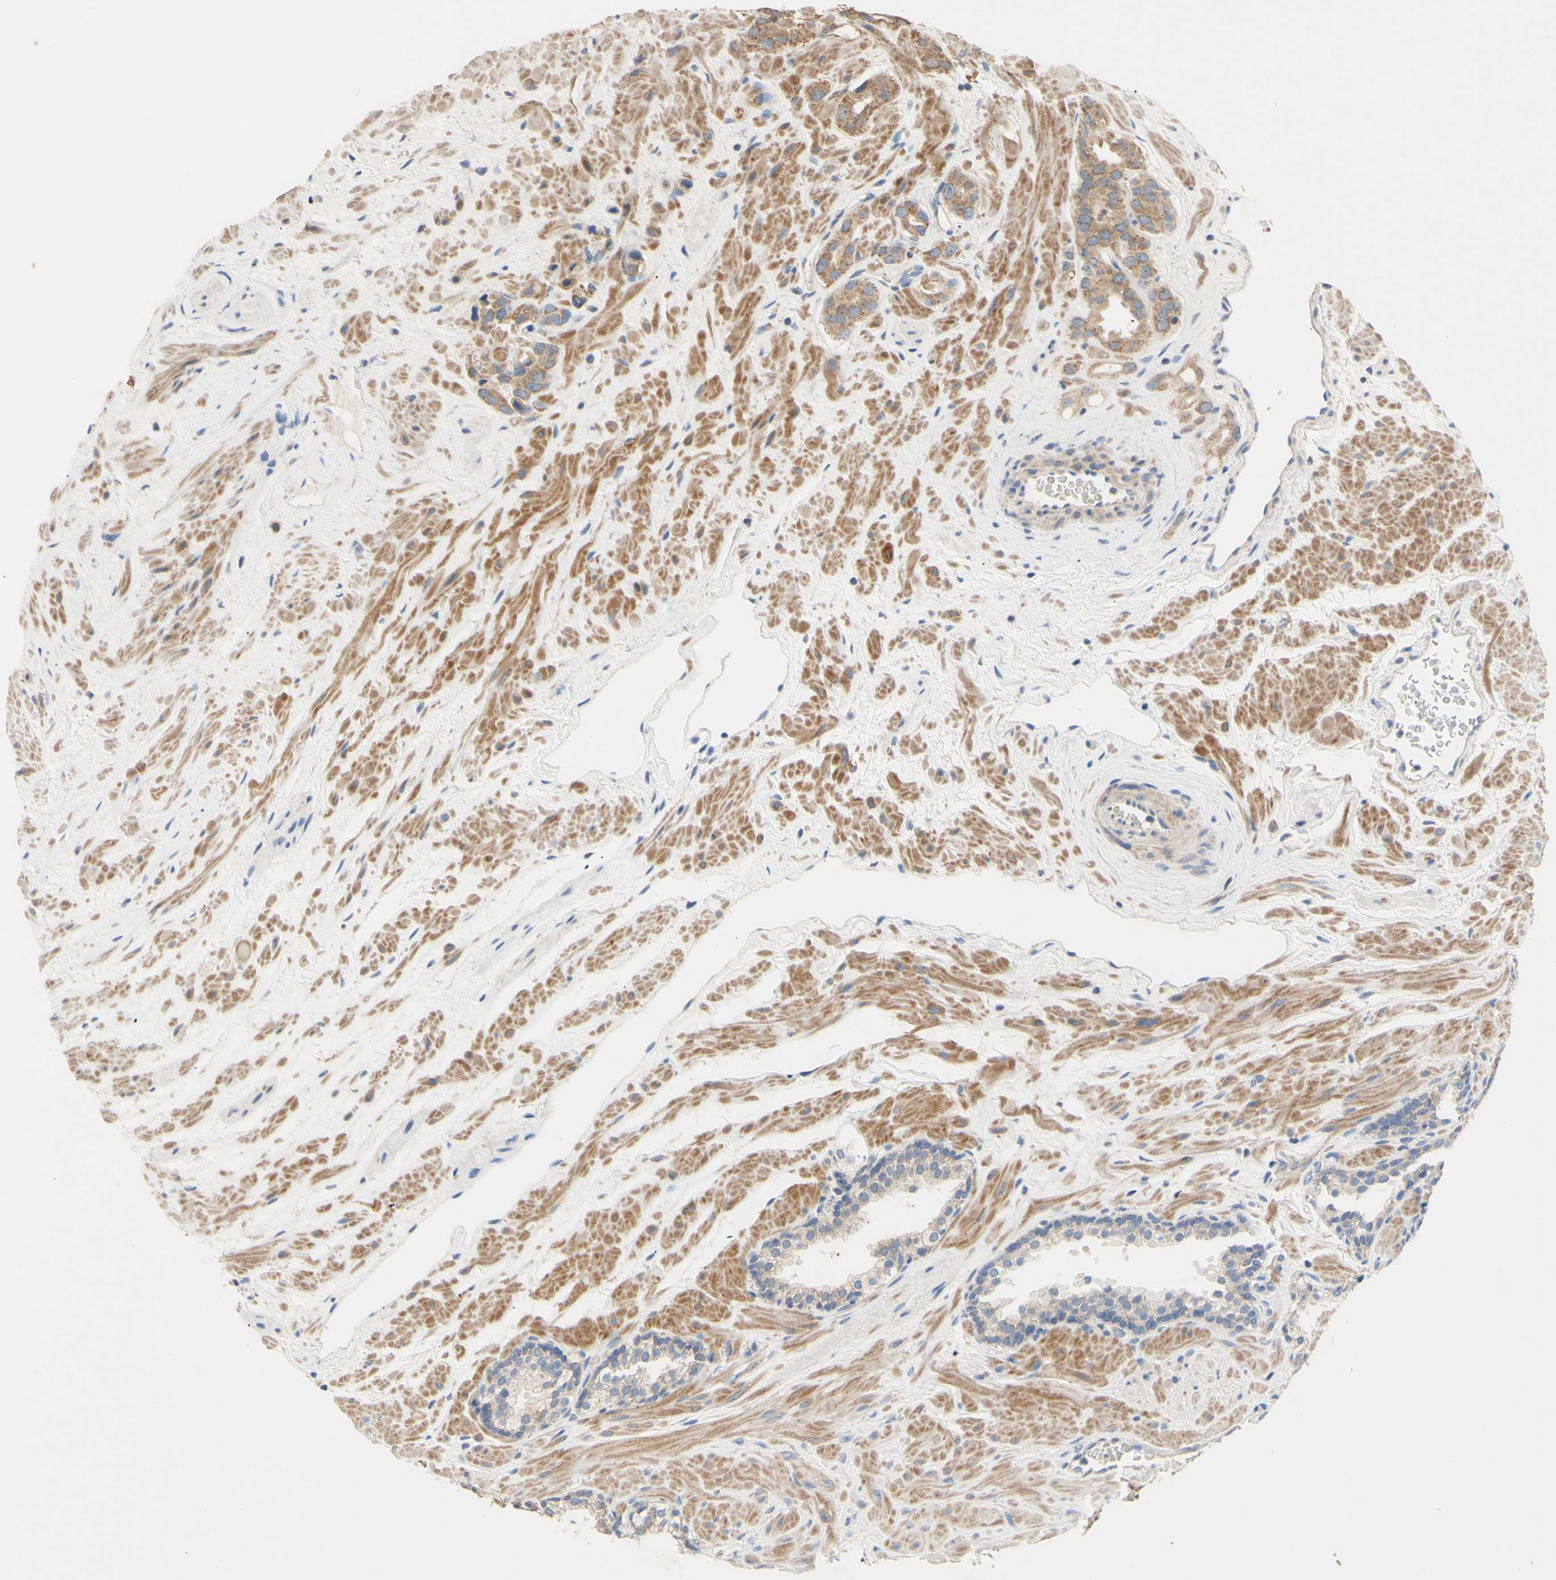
{"staining": {"intensity": "moderate", "quantity": ">75%", "location": "cytoplasmic/membranous"}, "tissue": "prostate cancer", "cell_type": "Tumor cells", "image_type": "cancer", "snomed": [{"axis": "morphology", "description": "Adenocarcinoma, High grade"}, {"axis": "topography", "description": "Prostate"}], "caption": "Approximately >75% of tumor cells in human prostate high-grade adenocarcinoma exhibit moderate cytoplasmic/membranous protein expression as visualized by brown immunohistochemical staining.", "gene": "PTGIS", "patient": {"sex": "male", "age": 64}}